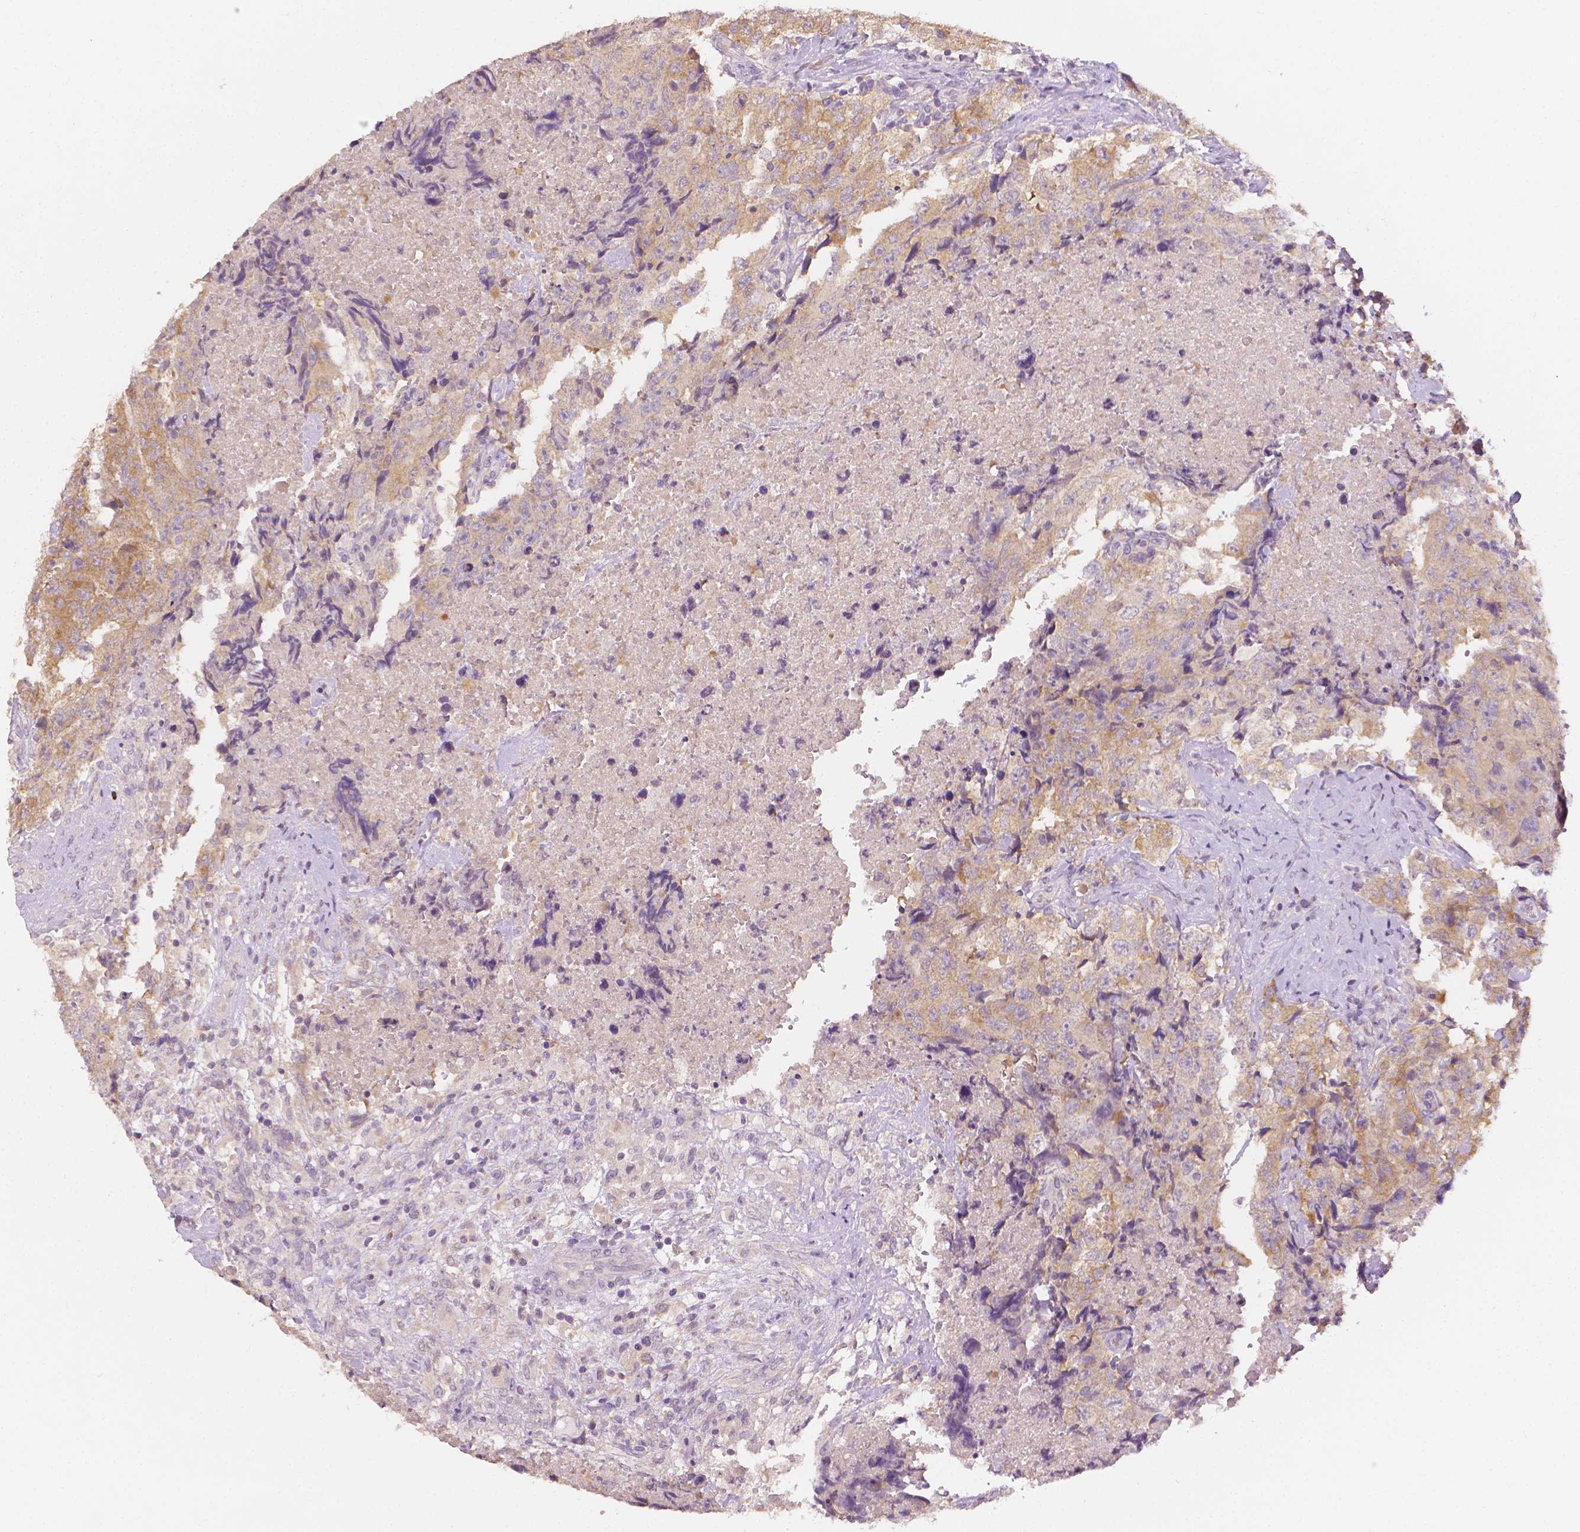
{"staining": {"intensity": "weak", "quantity": ">75%", "location": "cytoplasmic/membranous"}, "tissue": "testis cancer", "cell_type": "Tumor cells", "image_type": "cancer", "snomed": [{"axis": "morphology", "description": "Carcinoma, Embryonal, NOS"}, {"axis": "topography", "description": "Testis"}], "caption": "DAB immunohistochemical staining of embryonal carcinoma (testis) shows weak cytoplasmic/membranous protein expression in about >75% of tumor cells.", "gene": "FASN", "patient": {"sex": "male", "age": 24}}